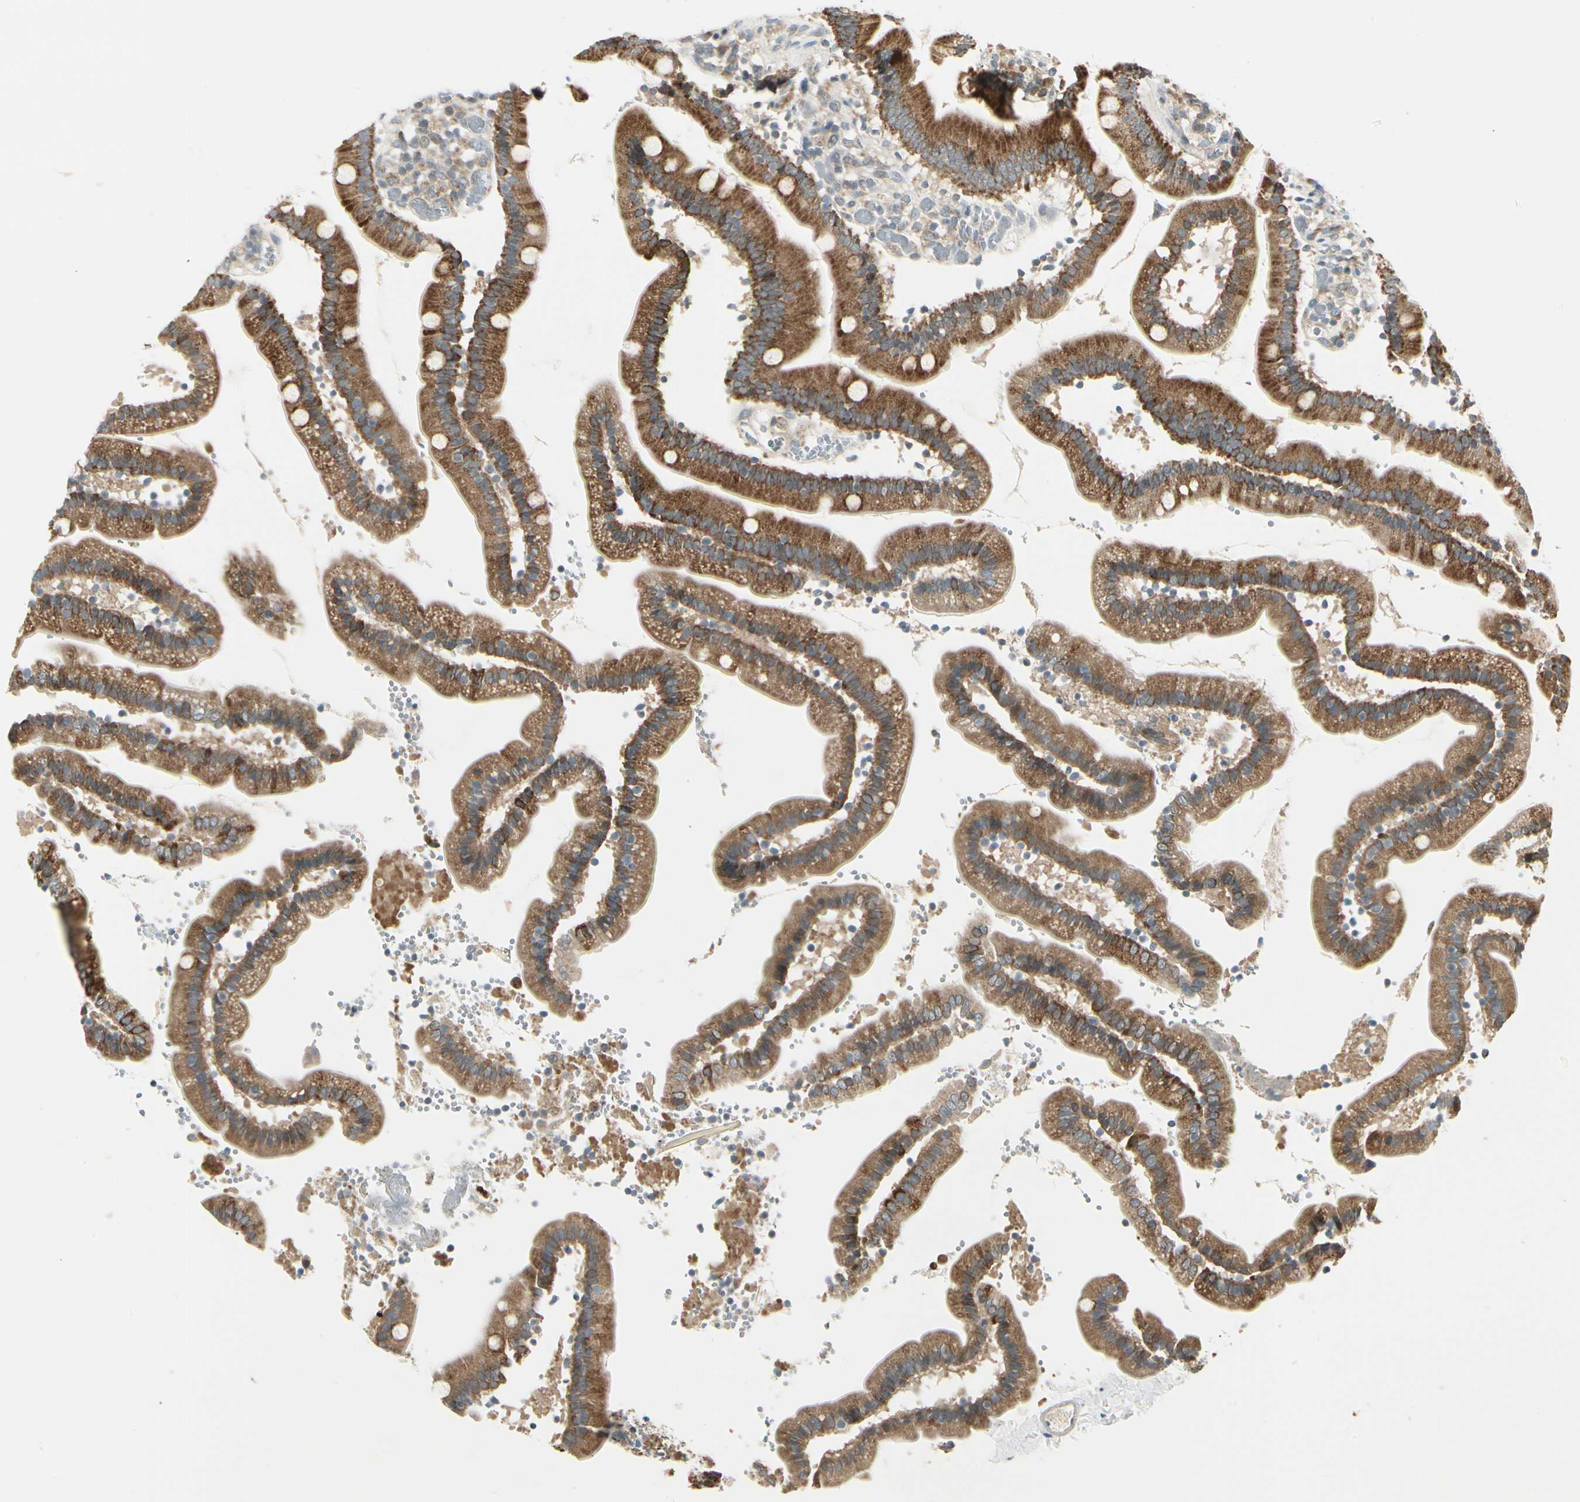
{"staining": {"intensity": "strong", "quantity": ">75%", "location": "cytoplasmic/membranous"}, "tissue": "duodenum", "cell_type": "Glandular cells", "image_type": "normal", "snomed": [{"axis": "morphology", "description": "Normal tissue, NOS"}, {"axis": "topography", "description": "Duodenum"}], "caption": "DAB immunohistochemical staining of benign duodenum exhibits strong cytoplasmic/membranous protein expression in about >75% of glandular cells.", "gene": "BNIP1", "patient": {"sex": "male", "age": 66}}